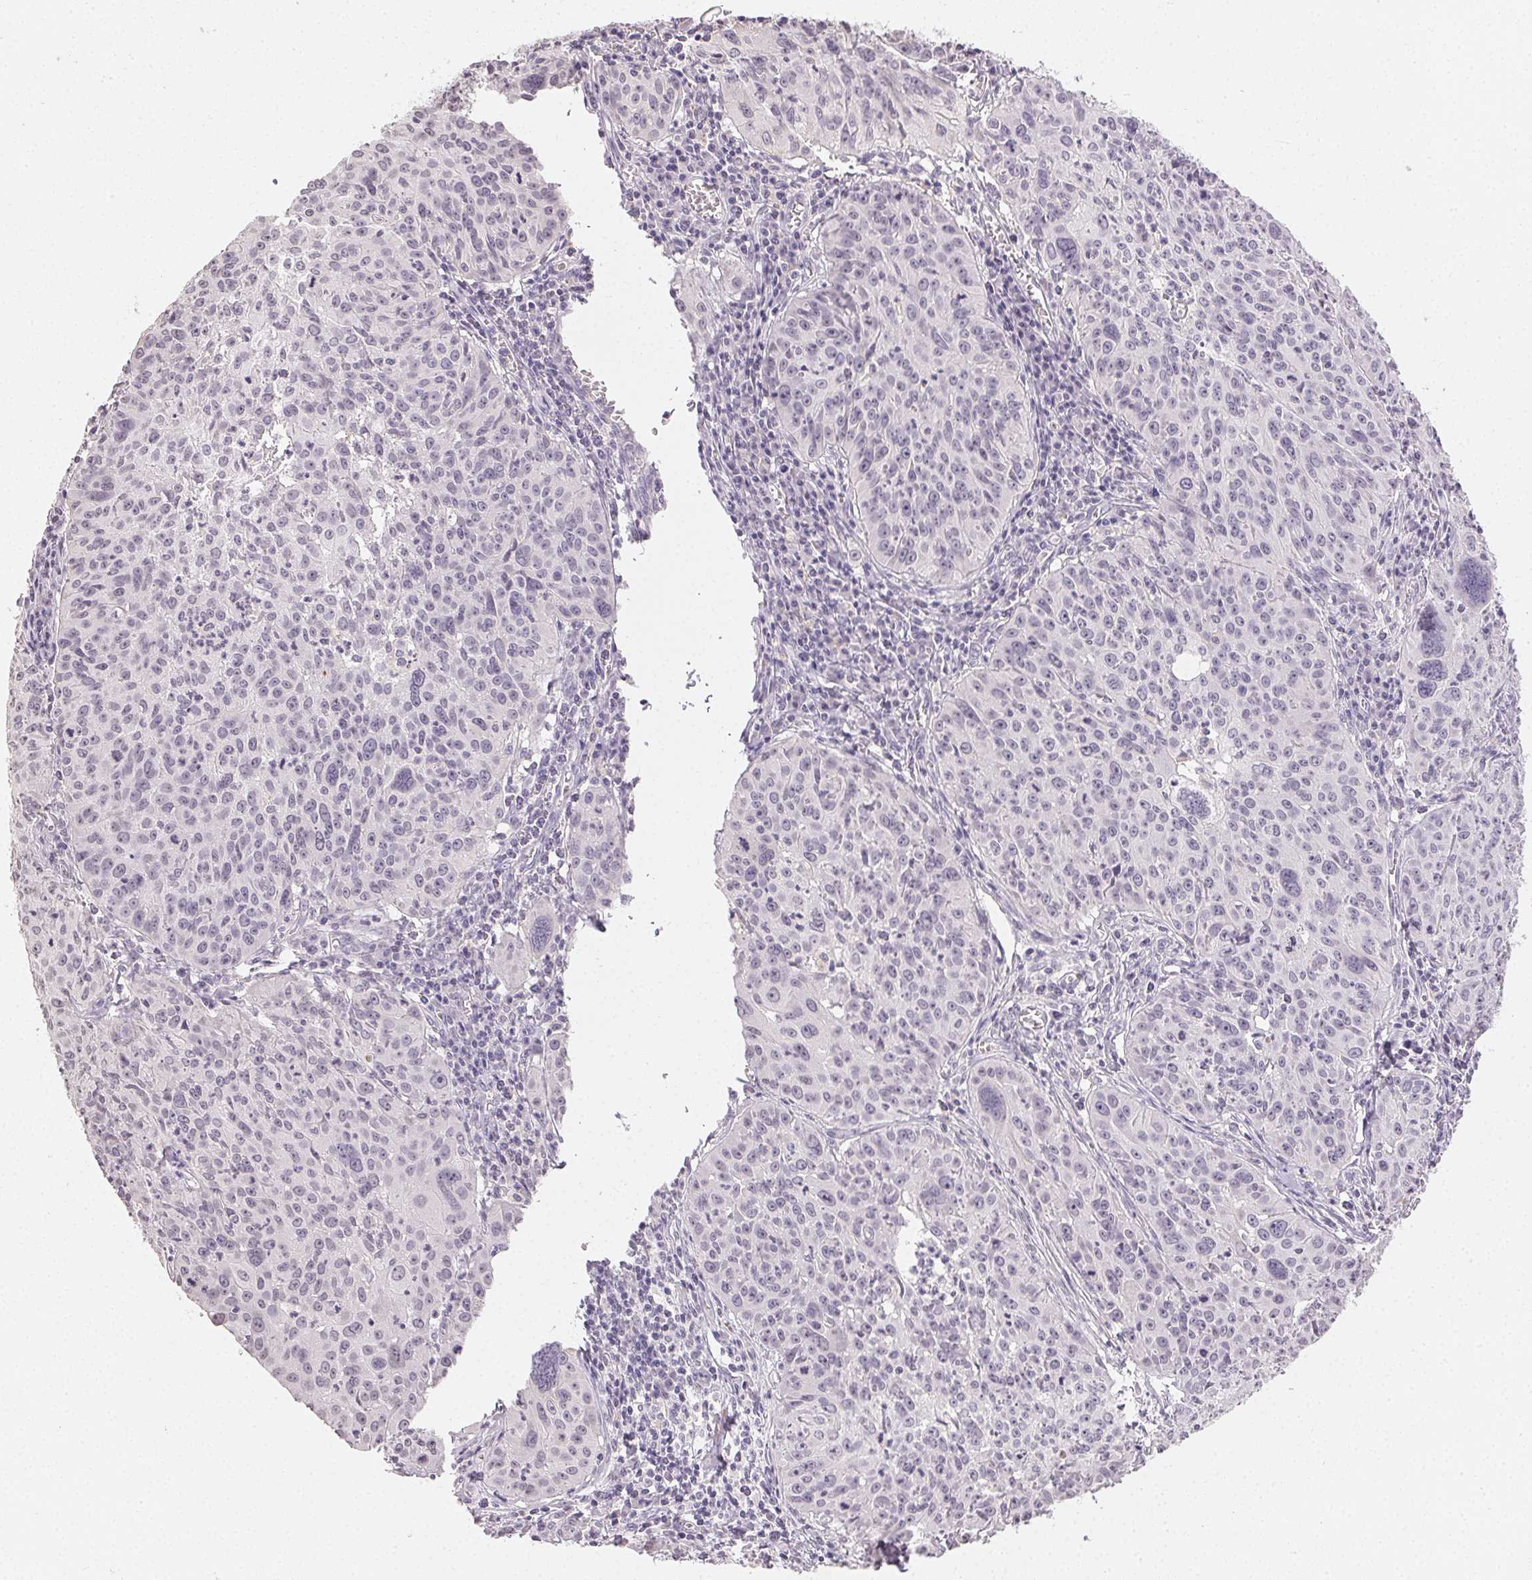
{"staining": {"intensity": "negative", "quantity": "none", "location": "none"}, "tissue": "cervical cancer", "cell_type": "Tumor cells", "image_type": "cancer", "snomed": [{"axis": "morphology", "description": "Squamous cell carcinoma, NOS"}, {"axis": "topography", "description": "Cervix"}], "caption": "Protein analysis of squamous cell carcinoma (cervical) demonstrates no significant expression in tumor cells. Brightfield microscopy of IHC stained with DAB (3,3'-diaminobenzidine) (brown) and hematoxylin (blue), captured at high magnification.", "gene": "TMEM174", "patient": {"sex": "female", "age": 31}}